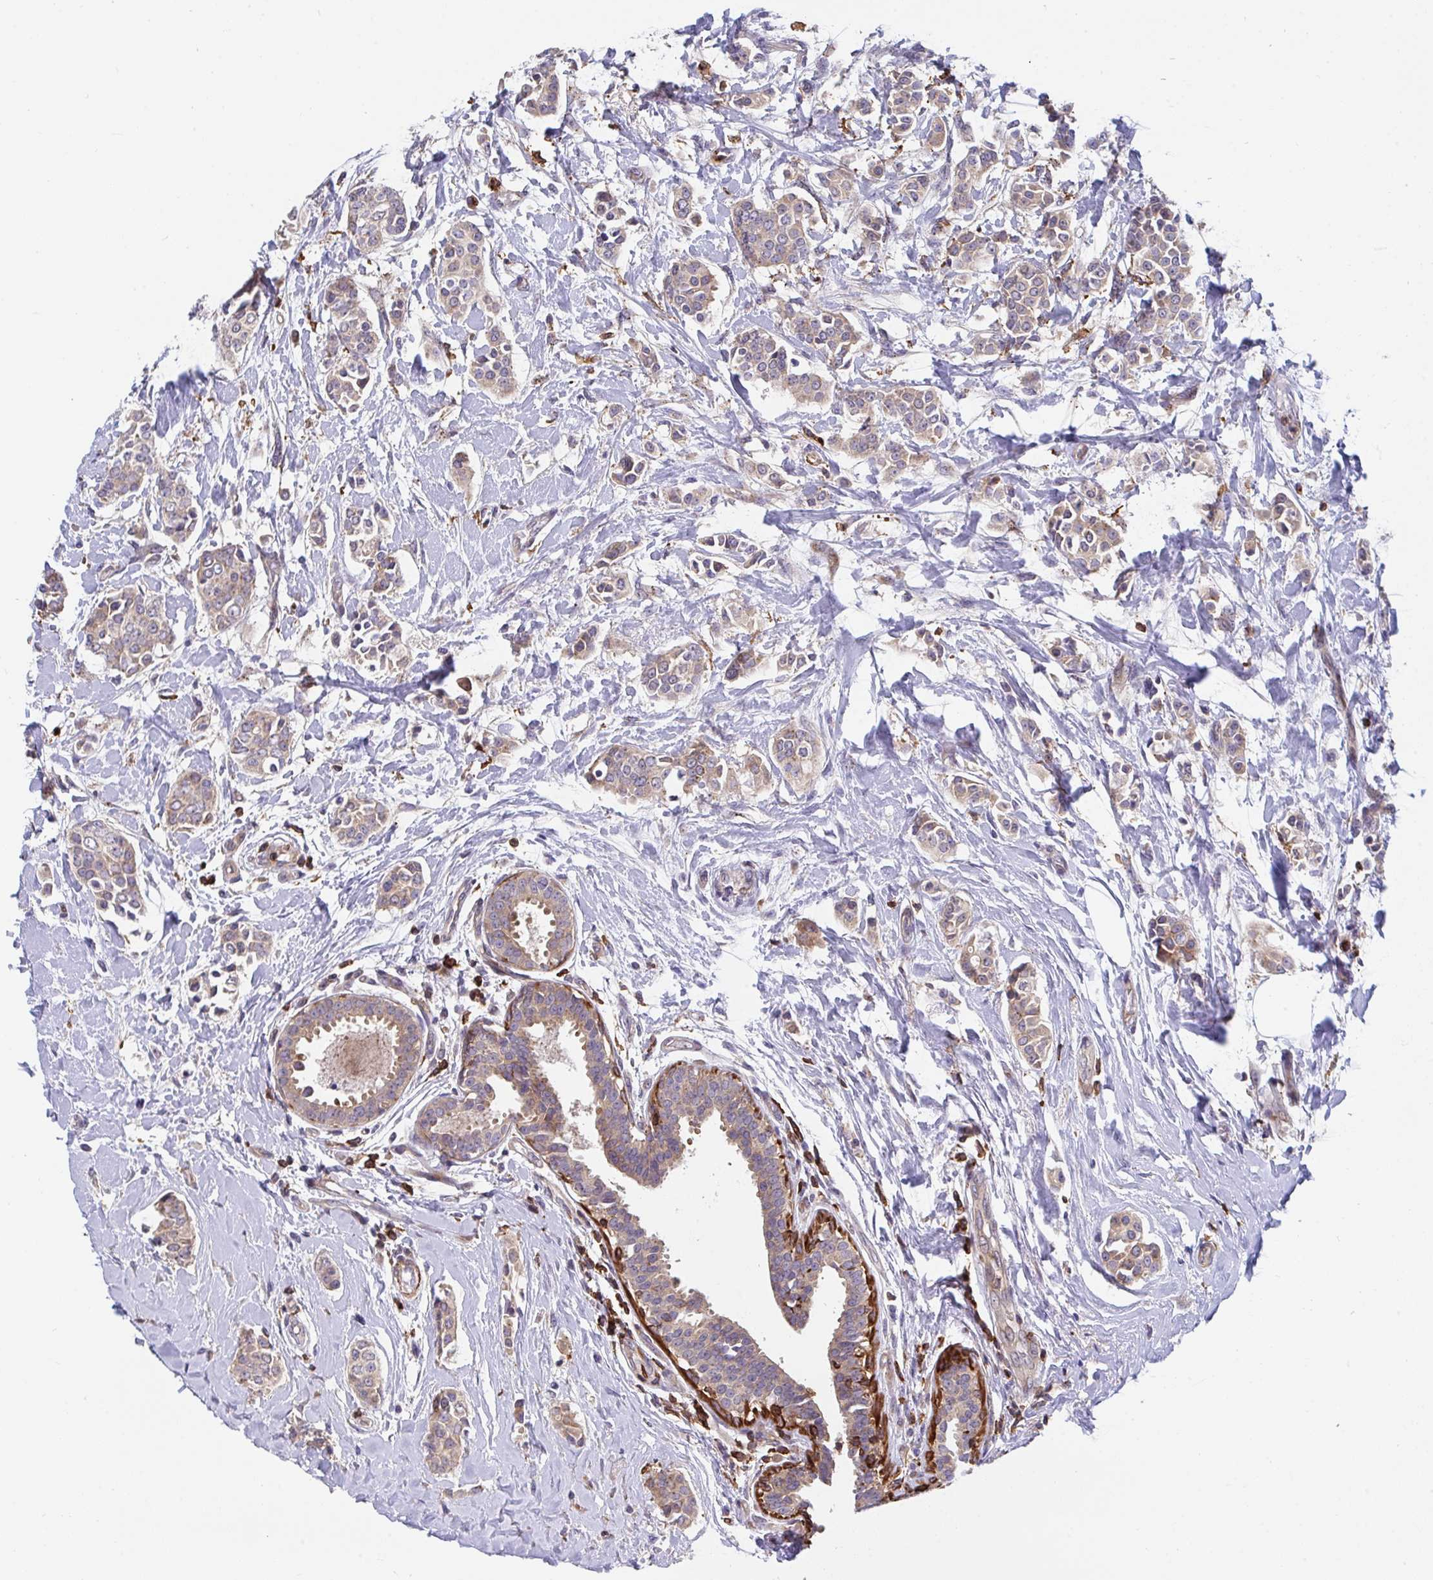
{"staining": {"intensity": "weak", "quantity": ">75%", "location": "cytoplasmic/membranous"}, "tissue": "breast cancer", "cell_type": "Tumor cells", "image_type": "cancer", "snomed": [{"axis": "morphology", "description": "Duct carcinoma"}, {"axis": "topography", "description": "Breast"}], "caption": "This is an image of immunohistochemistry (IHC) staining of breast cancer (infiltrating ductal carcinoma), which shows weak expression in the cytoplasmic/membranous of tumor cells.", "gene": "FRMD3", "patient": {"sex": "female", "age": 64}}